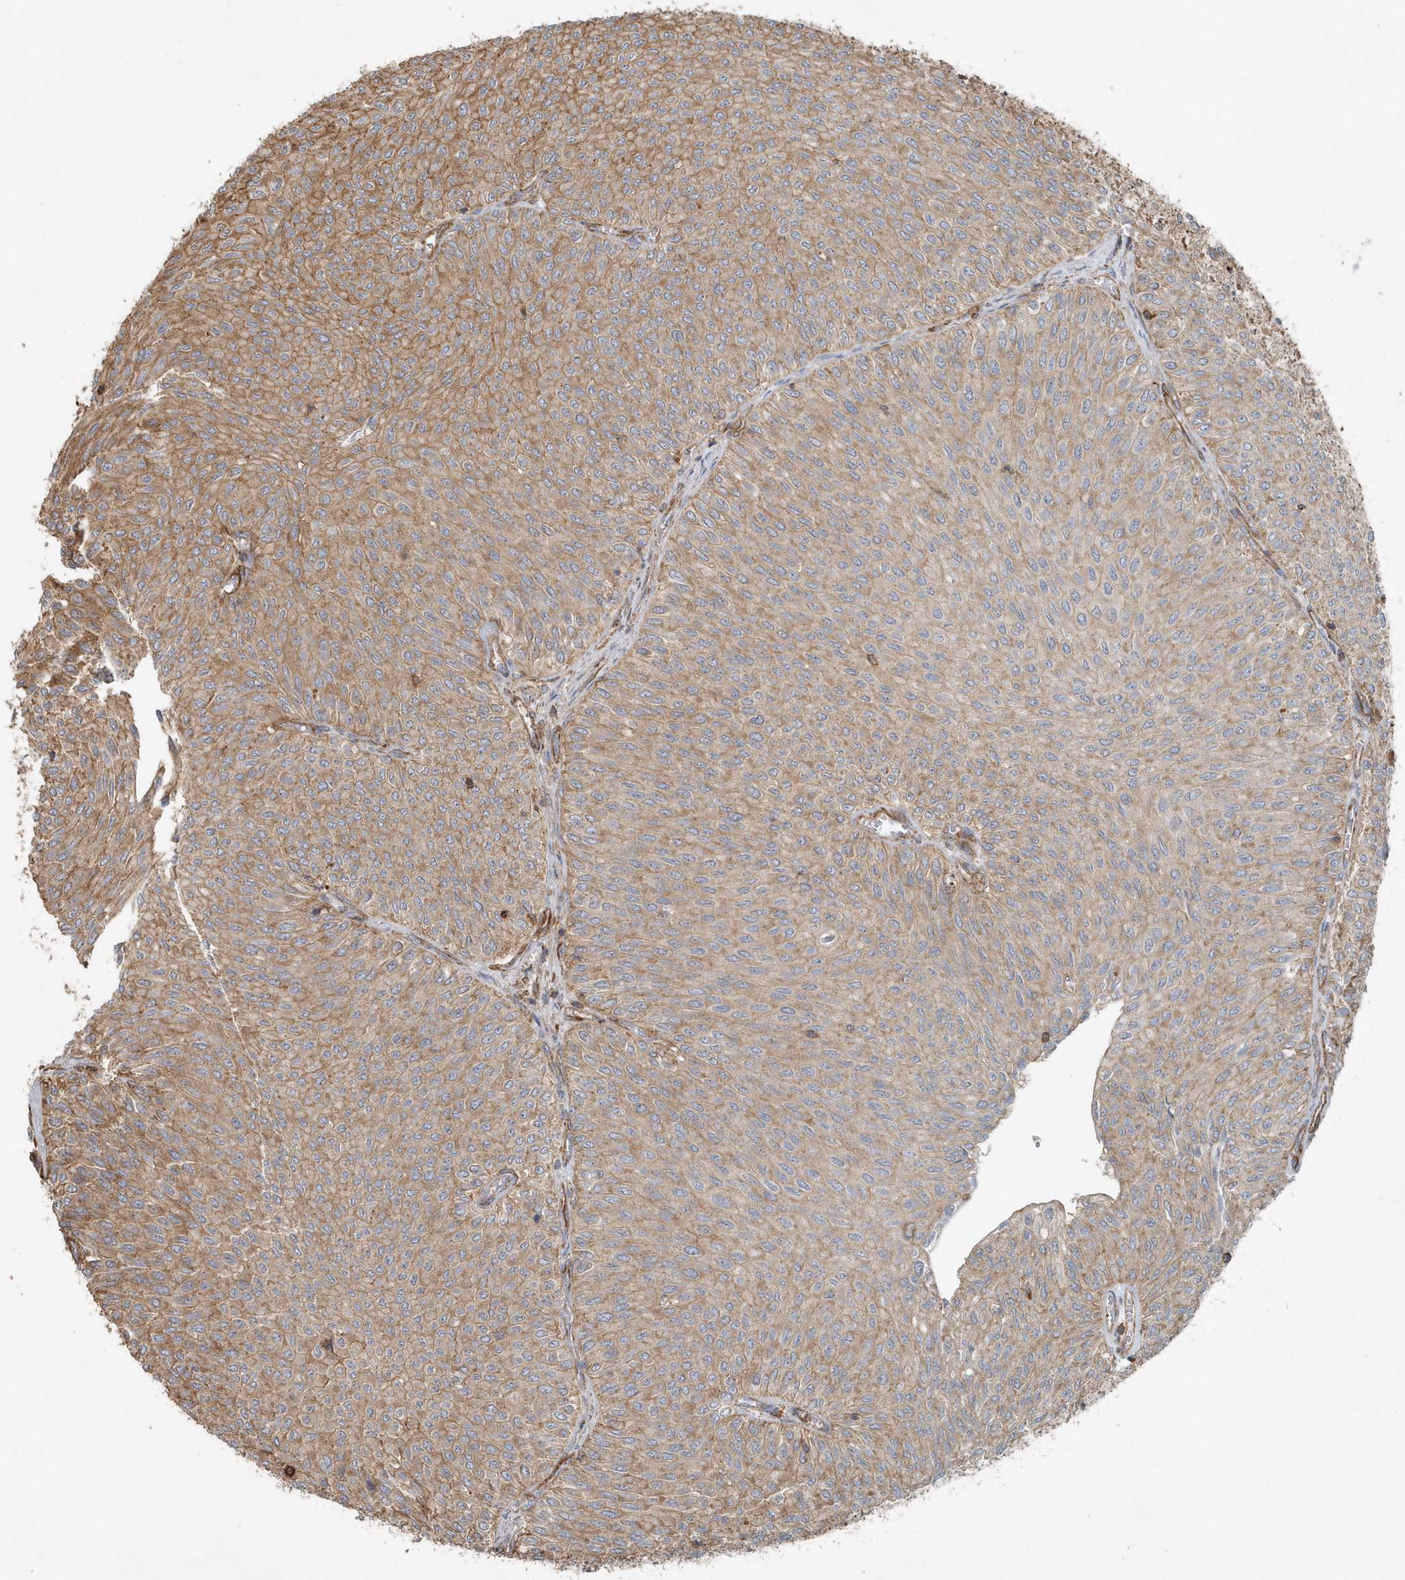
{"staining": {"intensity": "moderate", "quantity": ">75%", "location": "cytoplasmic/membranous"}, "tissue": "urothelial cancer", "cell_type": "Tumor cells", "image_type": "cancer", "snomed": [{"axis": "morphology", "description": "Urothelial carcinoma, Low grade"}, {"axis": "topography", "description": "Urinary bladder"}], "caption": "Urothelial cancer was stained to show a protein in brown. There is medium levels of moderate cytoplasmic/membranous positivity in about >75% of tumor cells. The protein of interest is shown in brown color, while the nuclei are stained blue.", "gene": "MMUT", "patient": {"sex": "male", "age": 78}}